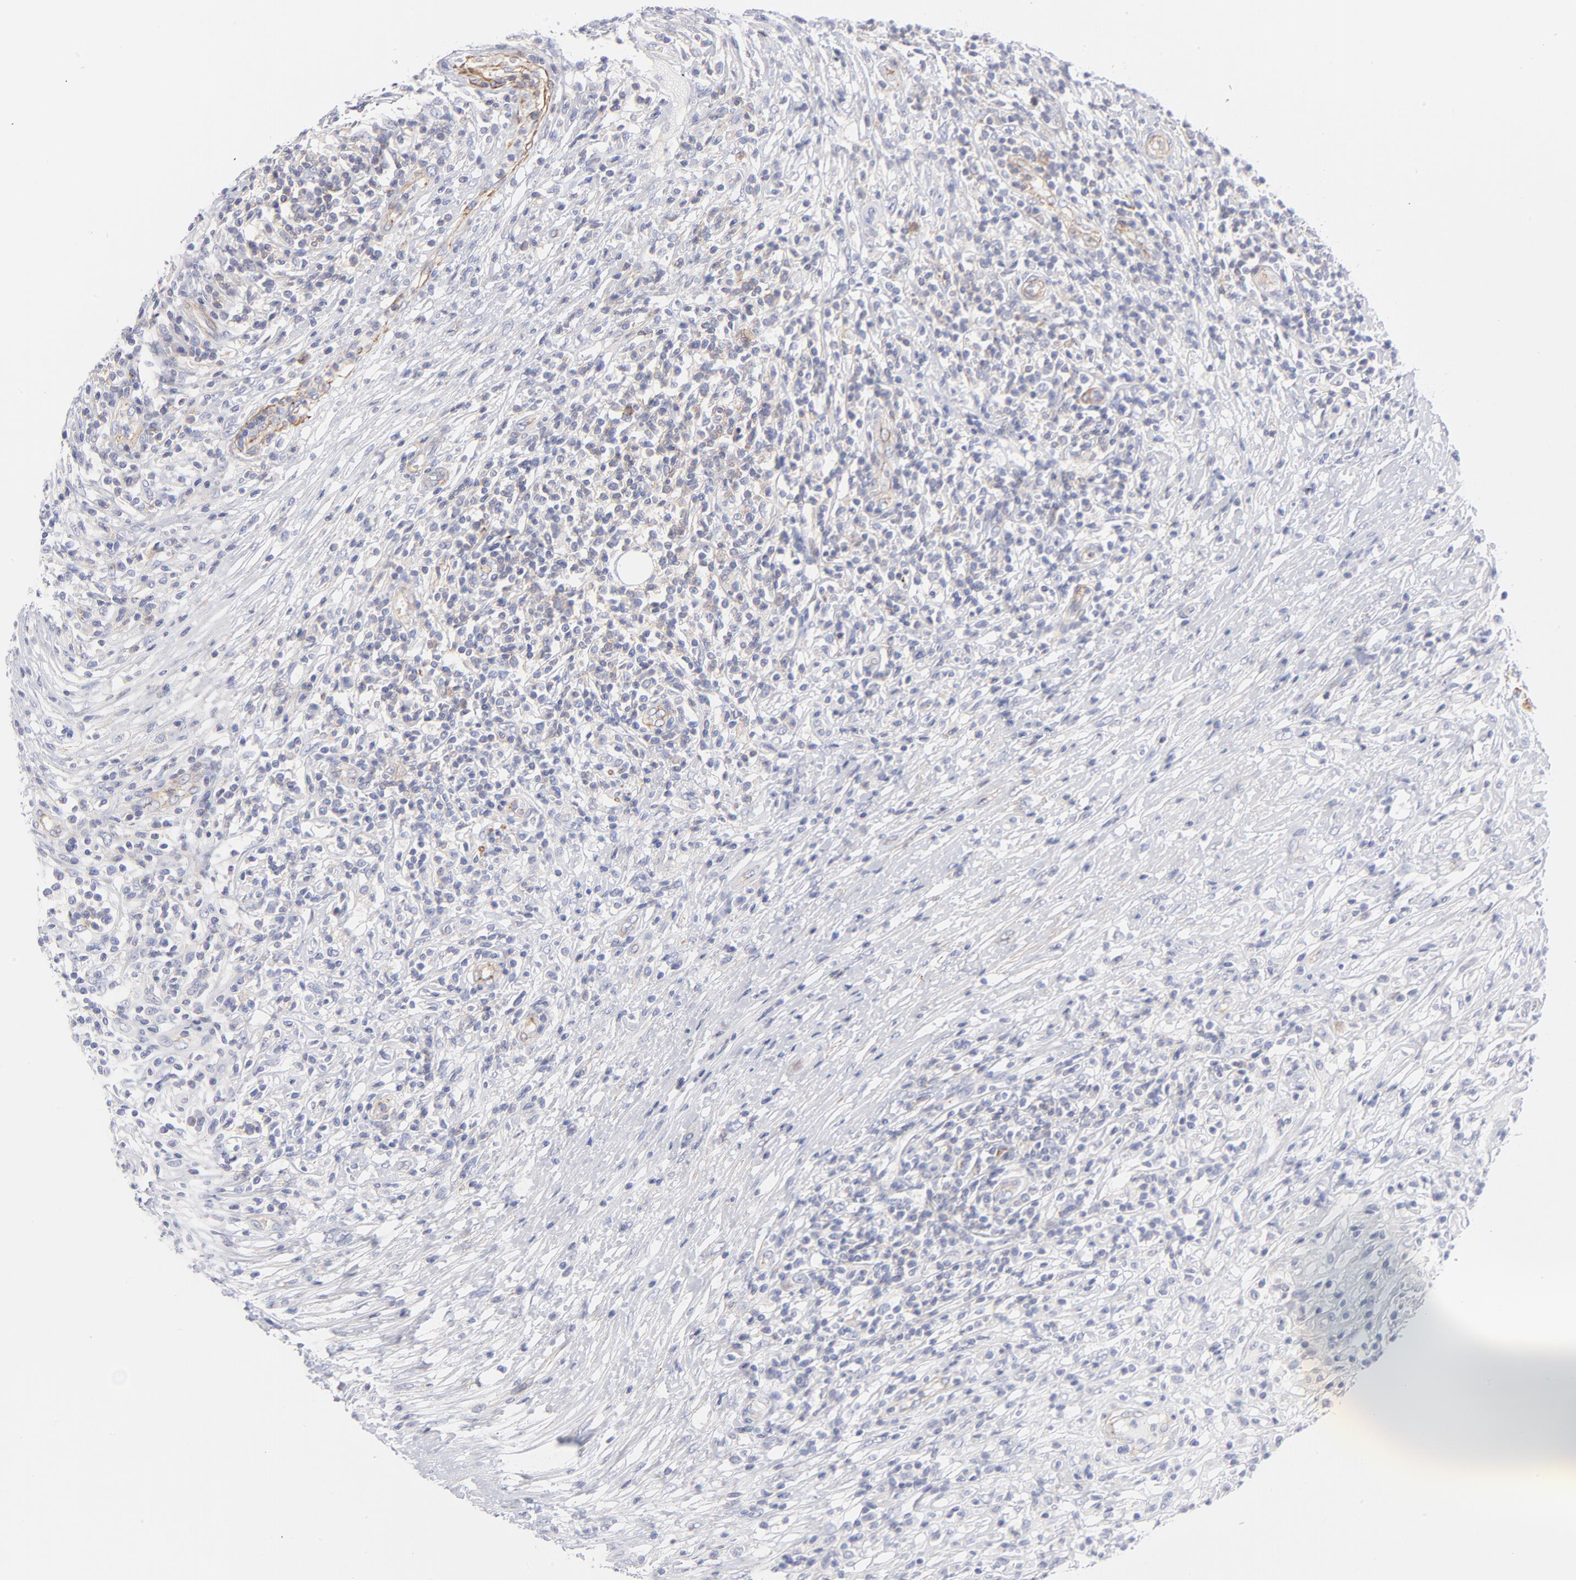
{"staining": {"intensity": "negative", "quantity": "none", "location": "none"}, "tissue": "lymphoma", "cell_type": "Tumor cells", "image_type": "cancer", "snomed": [{"axis": "morphology", "description": "Malignant lymphoma, non-Hodgkin's type, High grade"}, {"axis": "topography", "description": "Lymph node"}], "caption": "Immunohistochemical staining of high-grade malignant lymphoma, non-Hodgkin's type shows no significant positivity in tumor cells.", "gene": "ACTA2", "patient": {"sex": "female", "age": 84}}